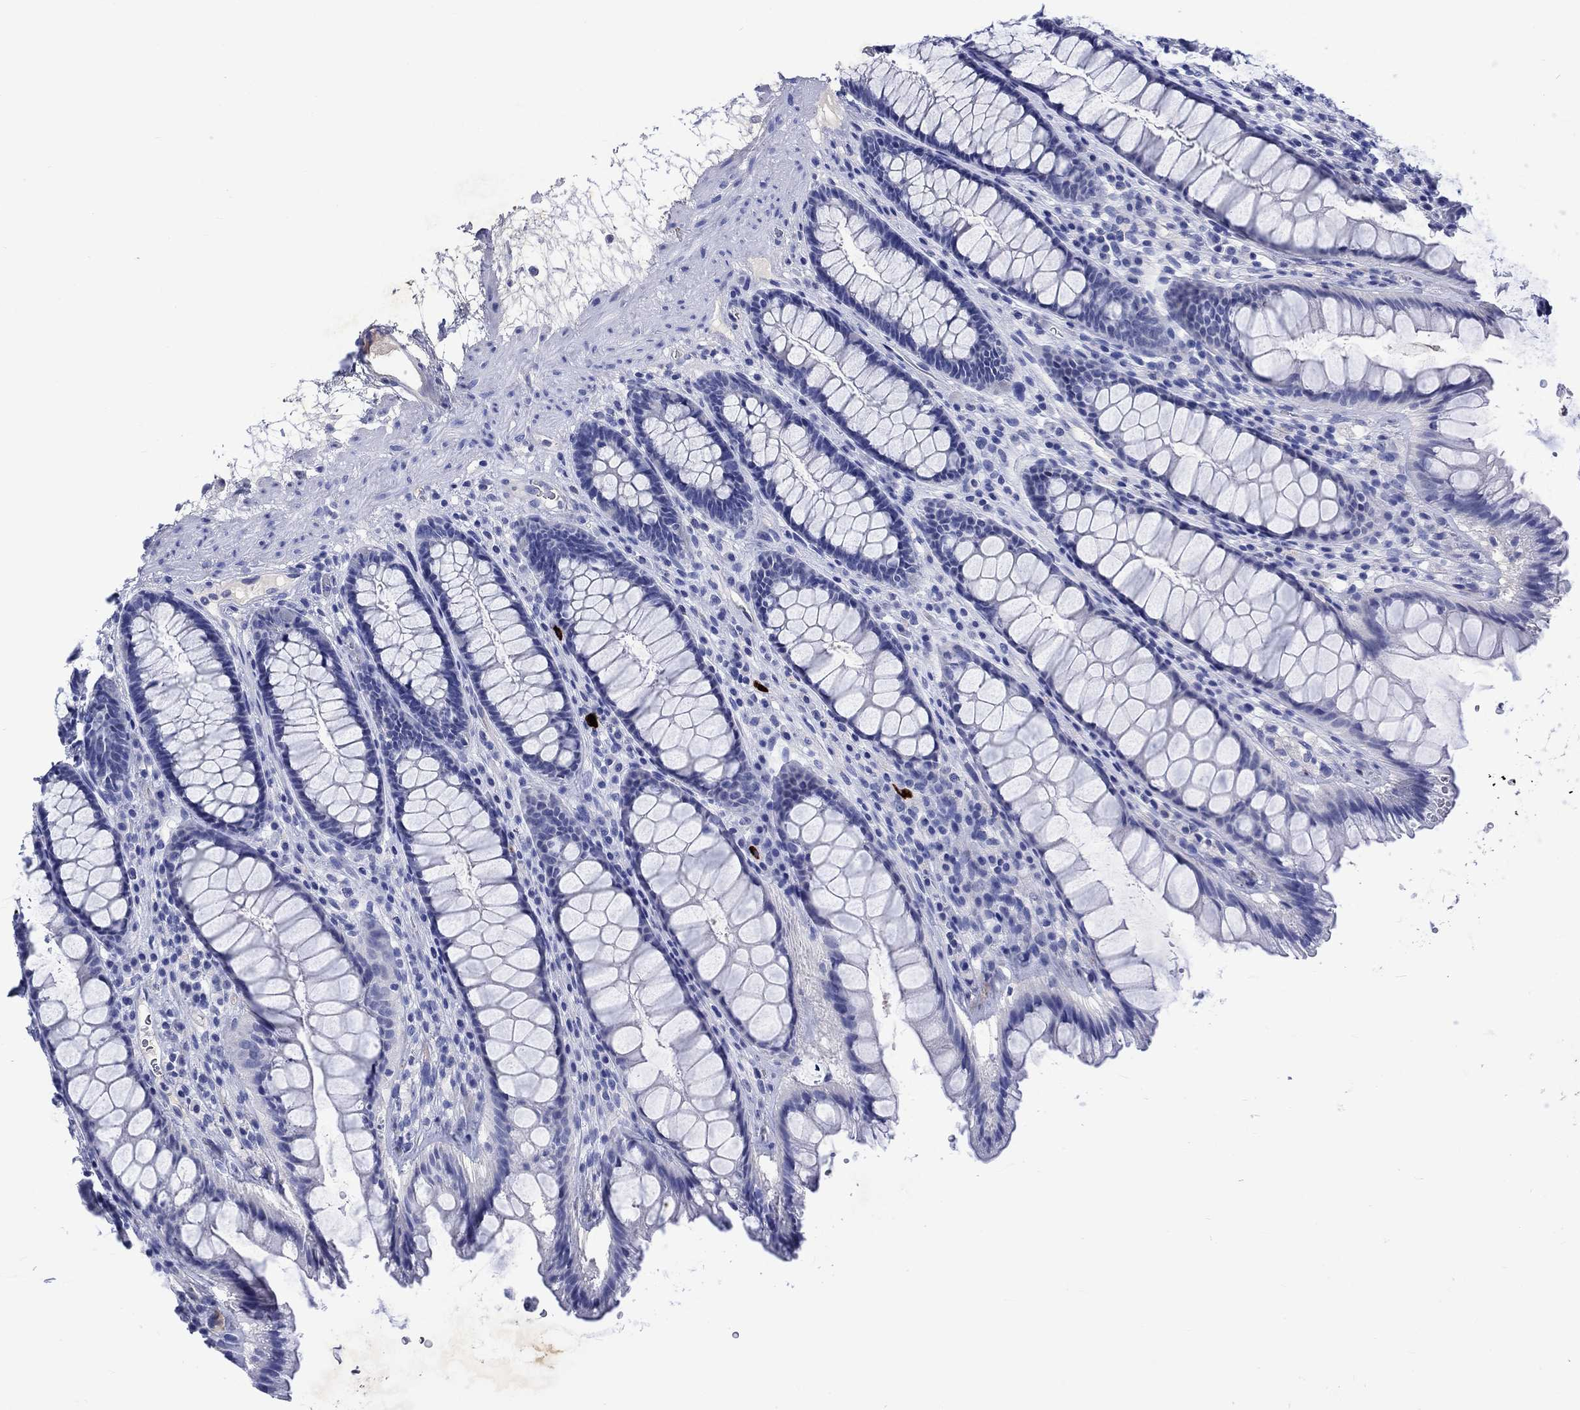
{"staining": {"intensity": "negative", "quantity": "none", "location": "none"}, "tissue": "rectum", "cell_type": "Glandular cells", "image_type": "normal", "snomed": [{"axis": "morphology", "description": "Normal tissue, NOS"}, {"axis": "topography", "description": "Rectum"}], "caption": "IHC of unremarkable rectum reveals no staining in glandular cells. (Immunohistochemistry, brightfield microscopy, high magnification).", "gene": "CACNG3", "patient": {"sex": "male", "age": 72}}